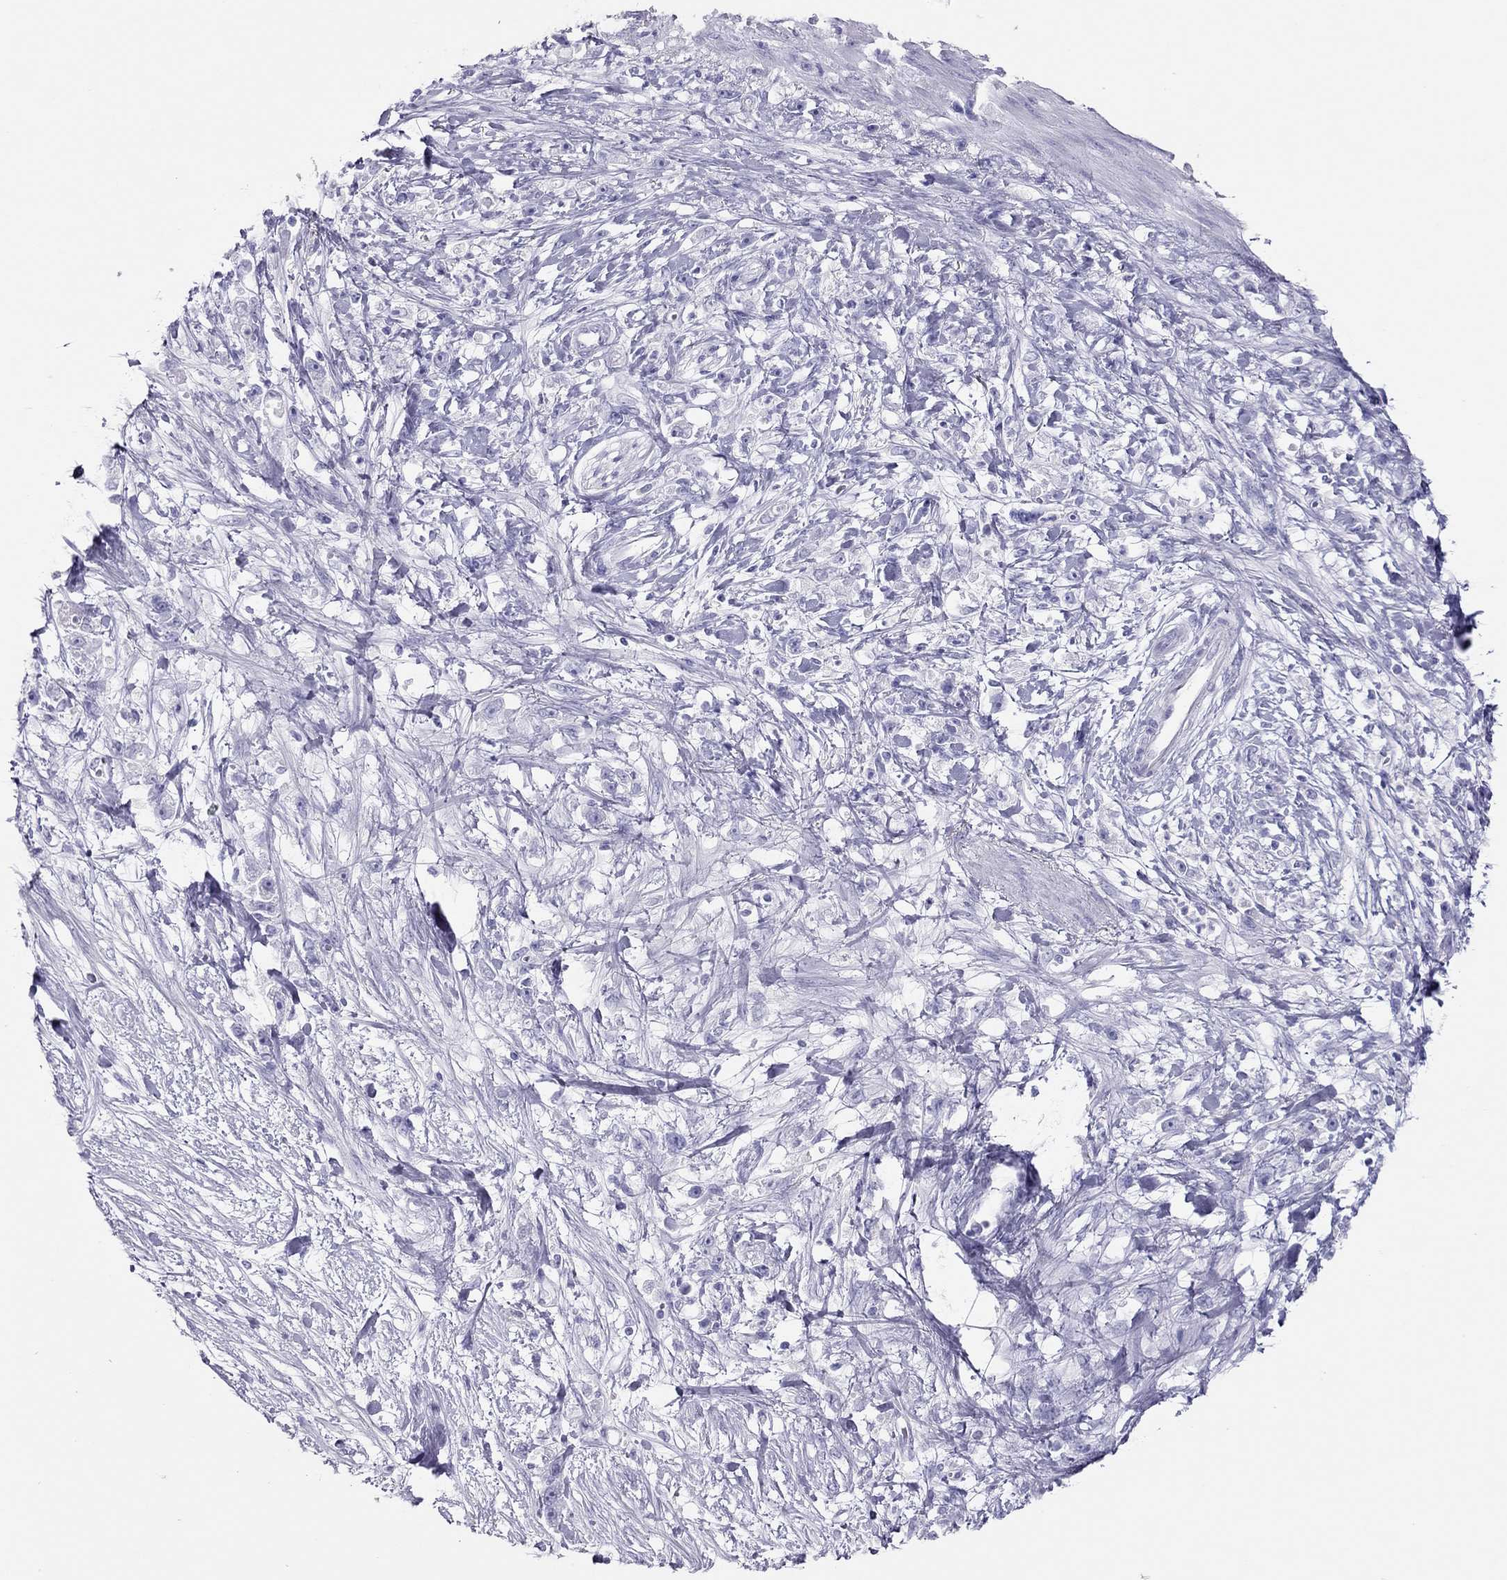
{"staining": {"intensity": "negative", "quantity": "none", "location": "none"}, "tissue": "stomach cancer", "cell_type": "Tumor cells", "image_type": "cancer", "snomed": [{"axis": "morphology", "description": "Adenocarcinoma, NOS"}, {"axis": "topography", "description": "Stomach"}], "caption": "Immunohistochemical staining of adenocarcinoma (stomach) shows no significant positivity in tumor cells. (DAB (3,3'-diaminobenzidine) IHC visualized using brightfield microscopy, high magnification).", "gene": "TSHB", "patient": {"sex": "female", "age": 59}}